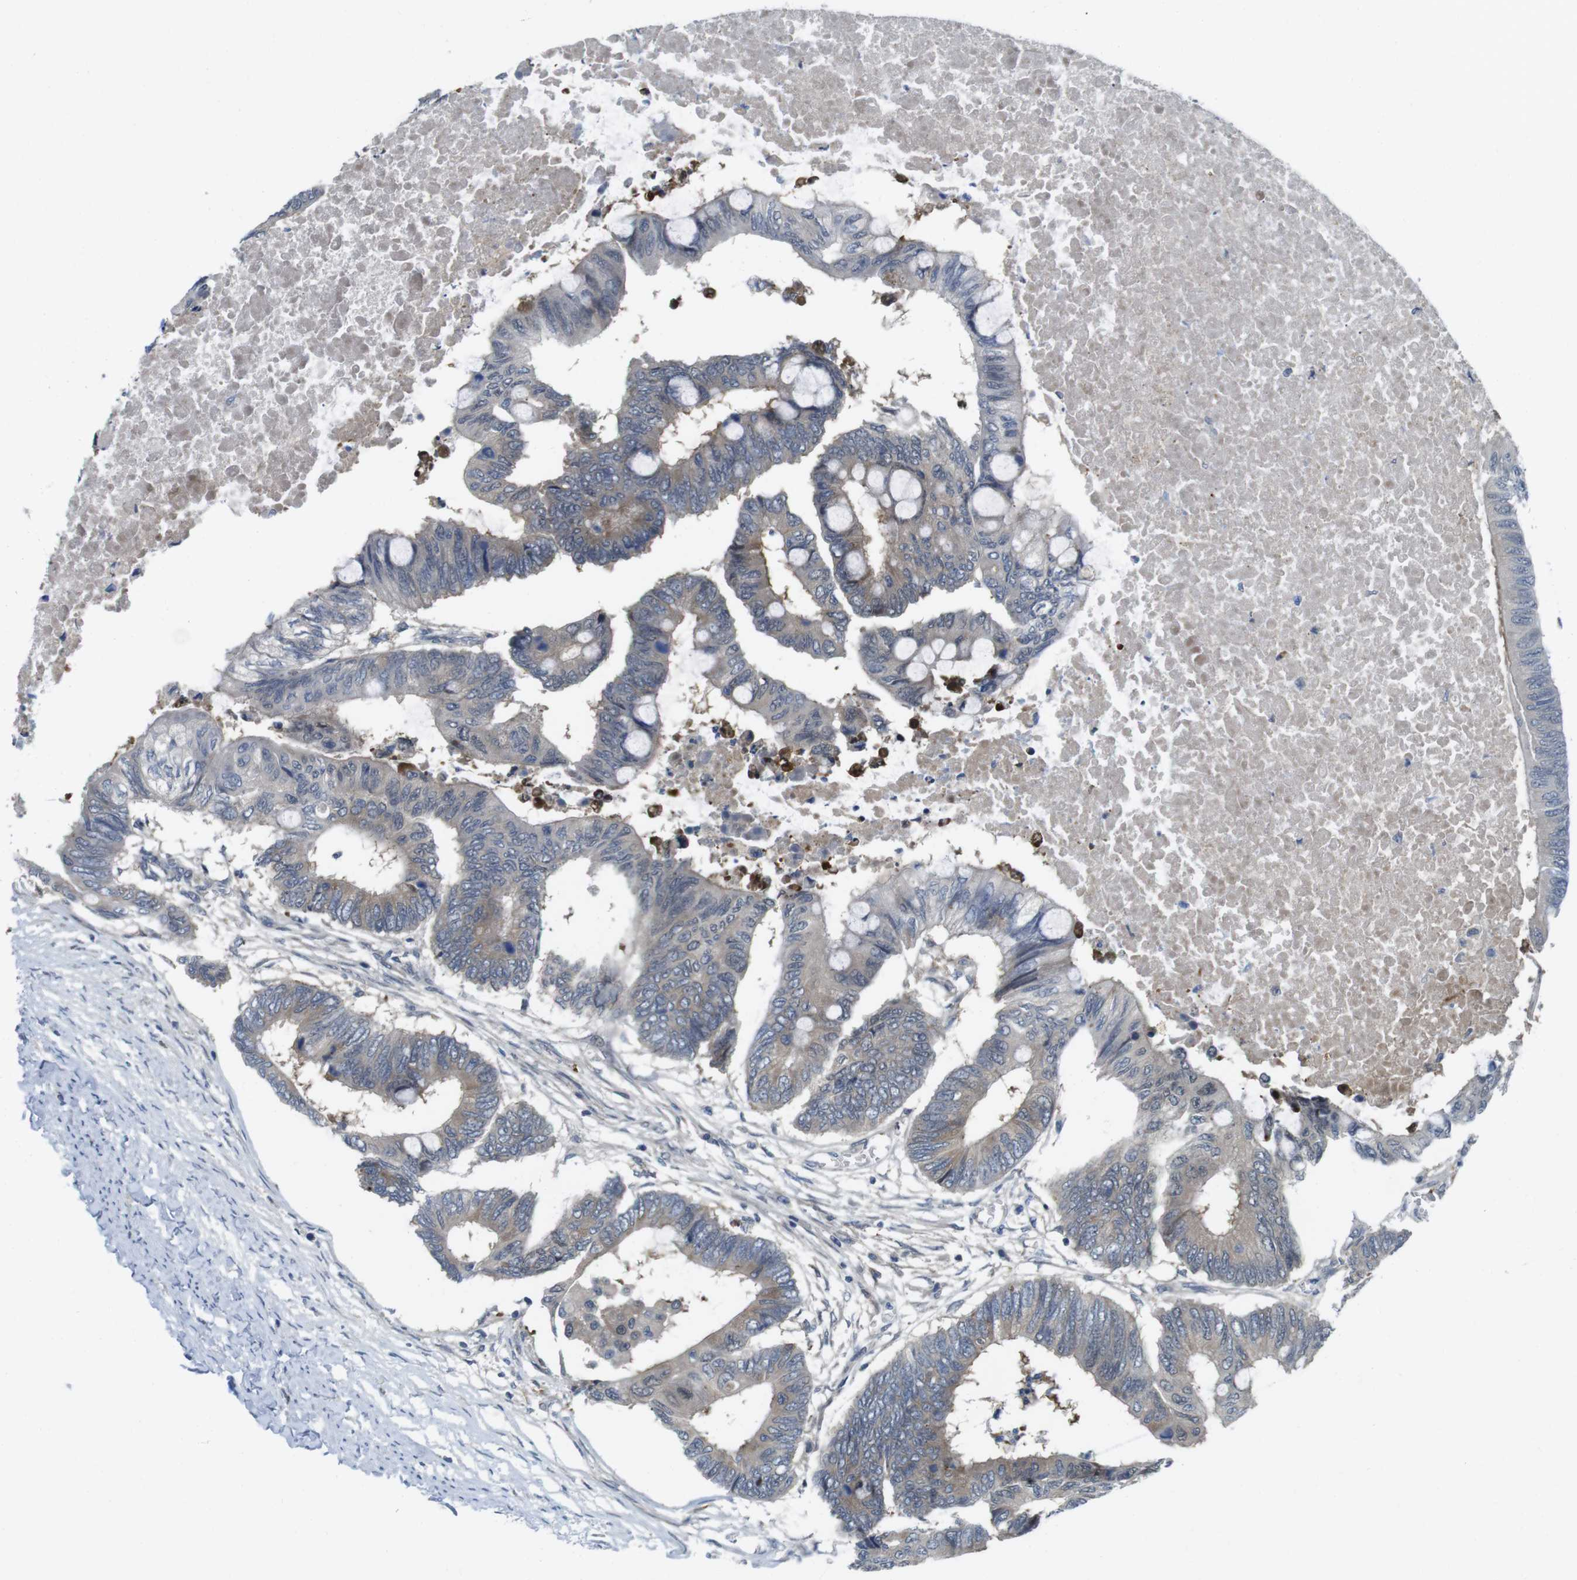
{"staining": {"intensity": "moderate", "quantity": "25%-75%", "location": "cytoplasmic/membranous"}, "tissue": "colorectal cancer", "cell_type": "Tumor cells", "image_type": "cancer", "snomed": [{"axis": "morphology", "description": "Normal tissue, NOS"}, {"axis": "morphology", "description": "Adenocarcinoma, NOS"}, {"axis": "topography", "description": "Rectum"}, {"axis": "topography", "description": "Peripheral nerve tissue"}], "caption": "Brown immunohistochemical staining in human adenocarcinoma (colorectal) demonstrates moderate cytoplasmic/membranous positivity in approximately 25%-75% of tumor cells. (DAB IHC with brightfield microscopy, high magnification).", "gene": "CASP2", "patient": {"sex": "male", "age": 92}}